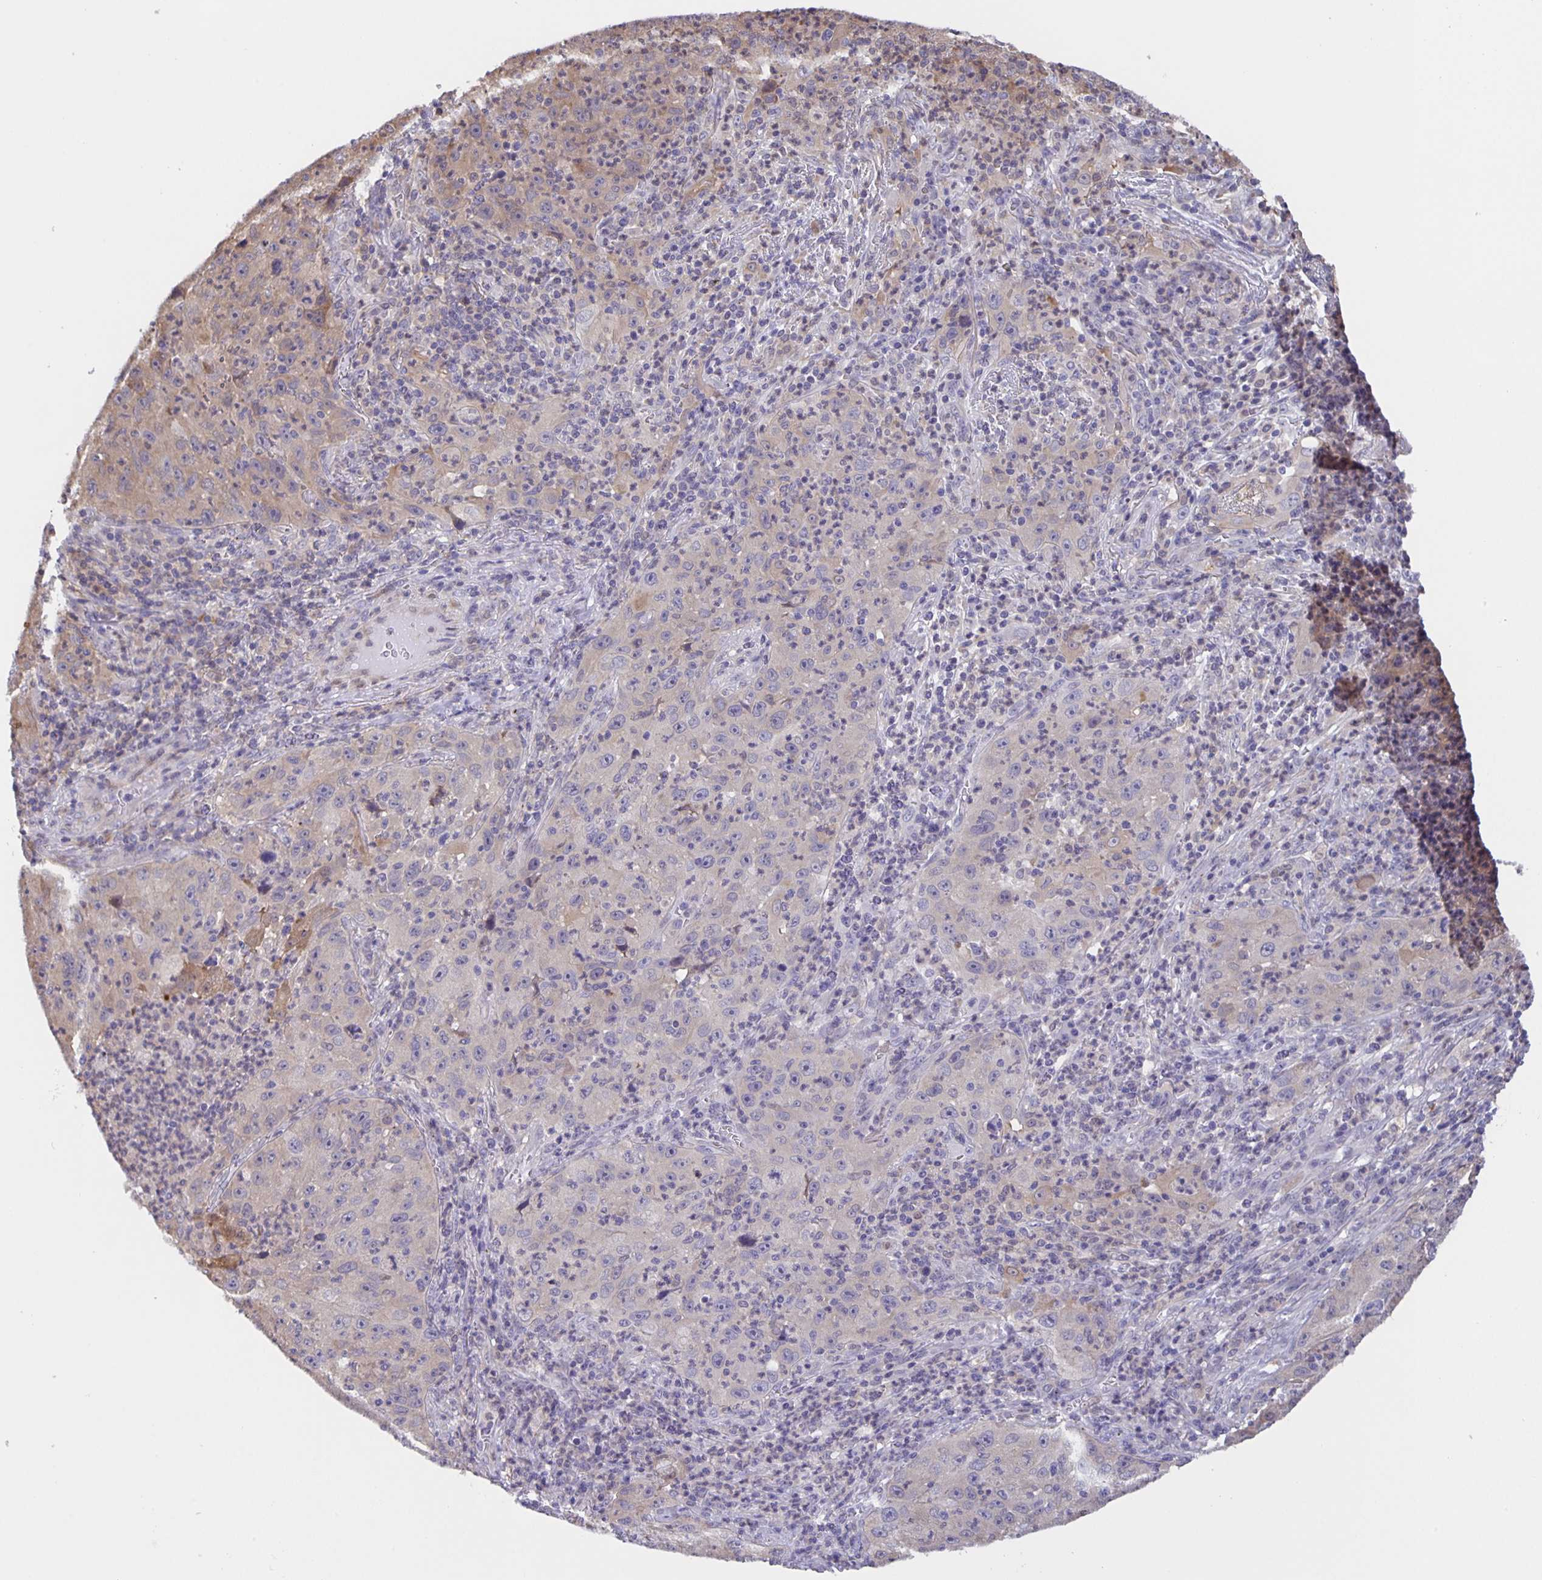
{"staining": {"intensity": "negative", "quantity": "none", "location": "none"}, "tissue": "lung cancer", "cell_type": "Tumor cells", "image_type": "cancer", "snomed": [{"axis": "morphology", "description": "Squamous cell carcinoma, NOS"}, {"axis": "topography", "description": "Lung"}], "caption": "Immunohistochemistry (IHC) image of neoplastic tissue: squamous cell carcinoma (lung) stained with DAB (3,3'-diaminobenzidine) shows no significant protein expression in tumor cells.", "gene": "MARCHF6", "patient": {"sex": "male", "age": 71}}